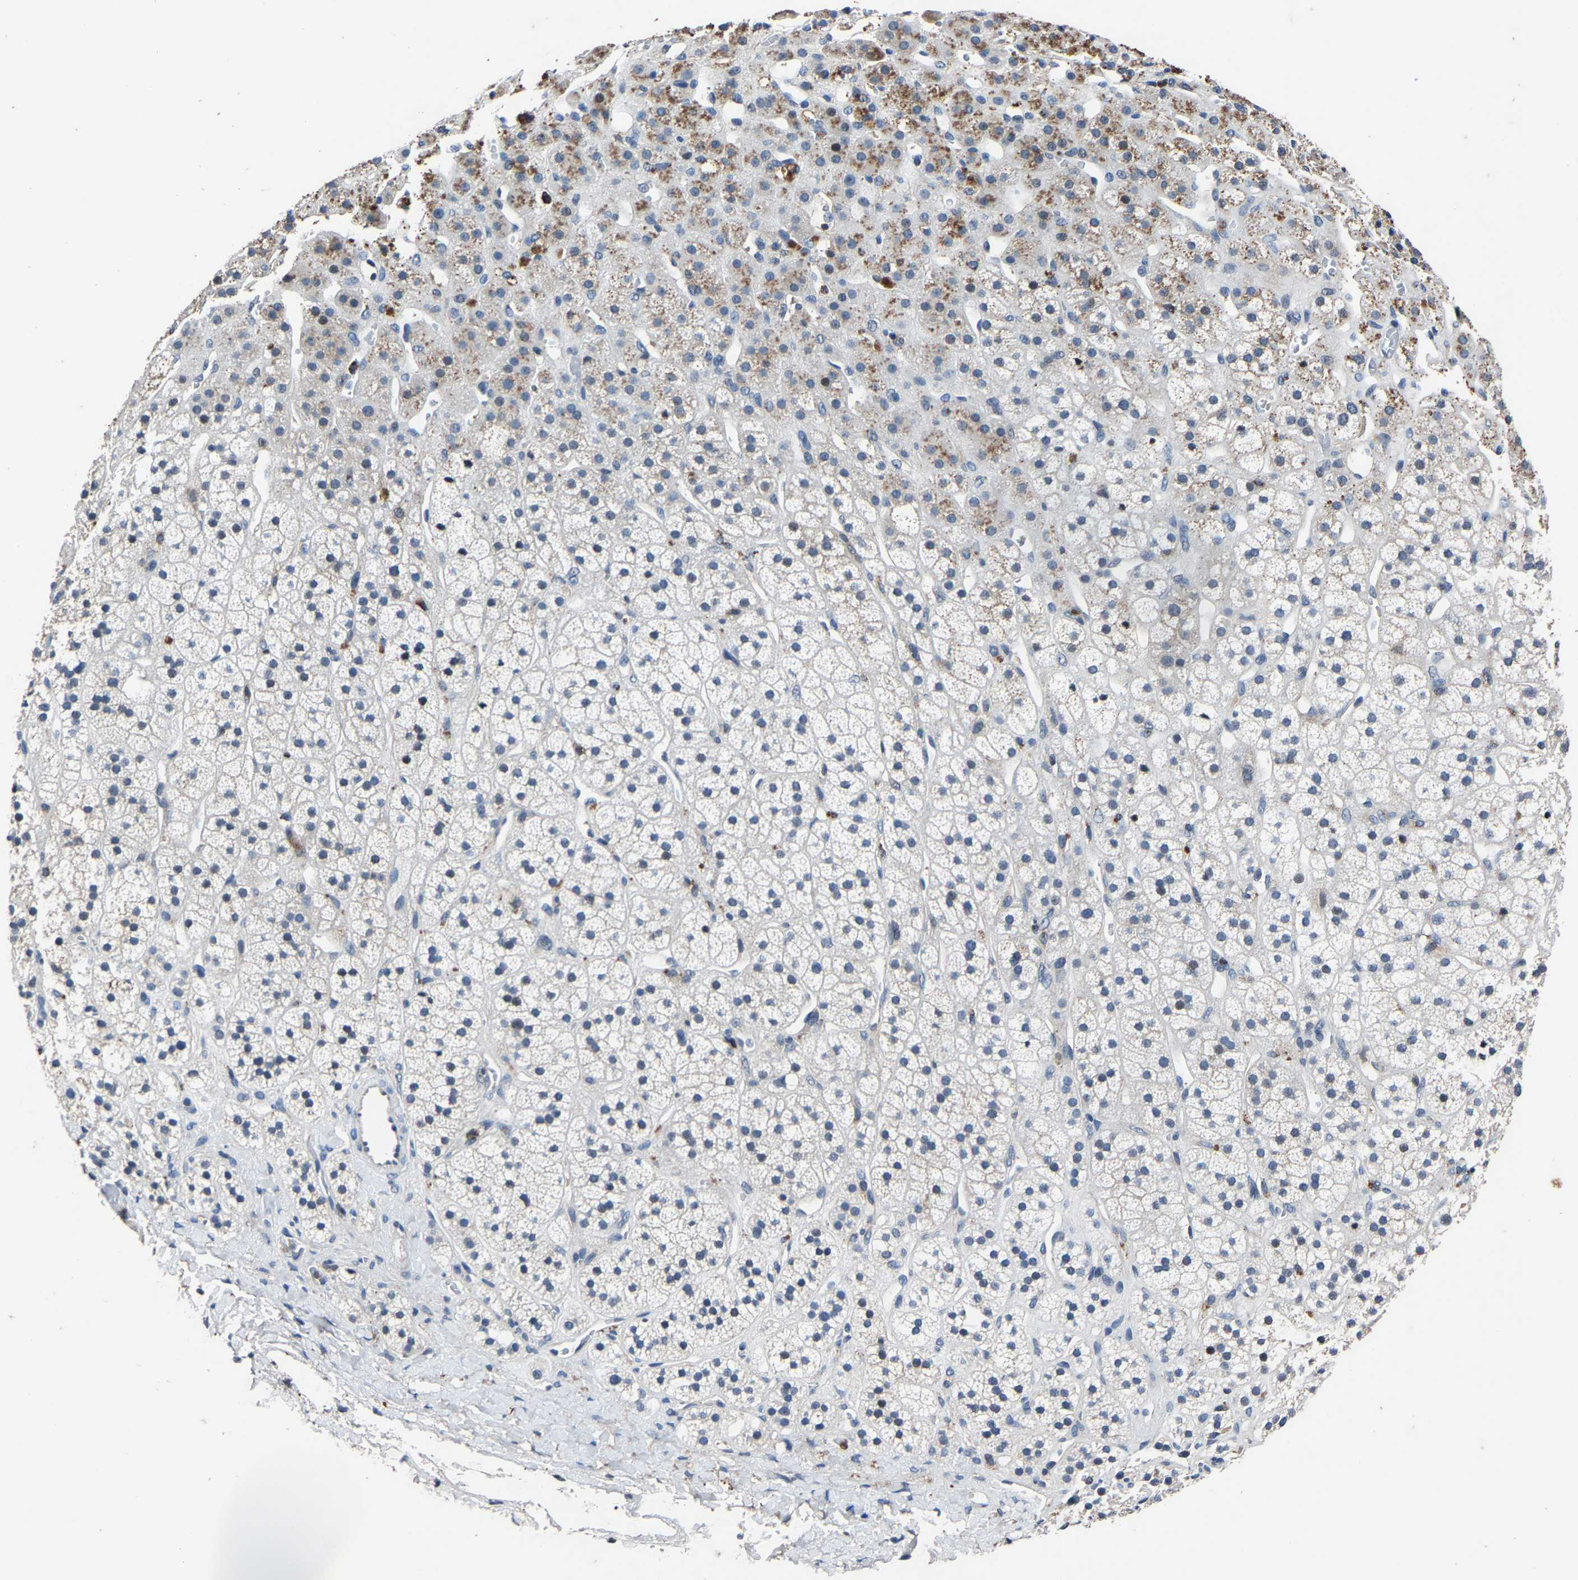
{"staining": {"intensity": "moderate", "quantity": "<25%", "location": "cytoplasmic/membranous"}, "tissue": "adrenal gland", "cell_type": "Glandular cells", "image_type": "normal", "snomed": [{"axis": "morphology", "description": "Normal tissue, NOS"}, {"axis": "topography", "description": "Adrenal gland"}], "caption": "This micrograph demonstrates immunohistochemistry staining of normal human adrenal gland, with low moderate cytoplasmic/membranous positivity in approximately <25% of glandular cells.", "gene": "PCNX2", "patient": {"sex": "male", "age": 56}}